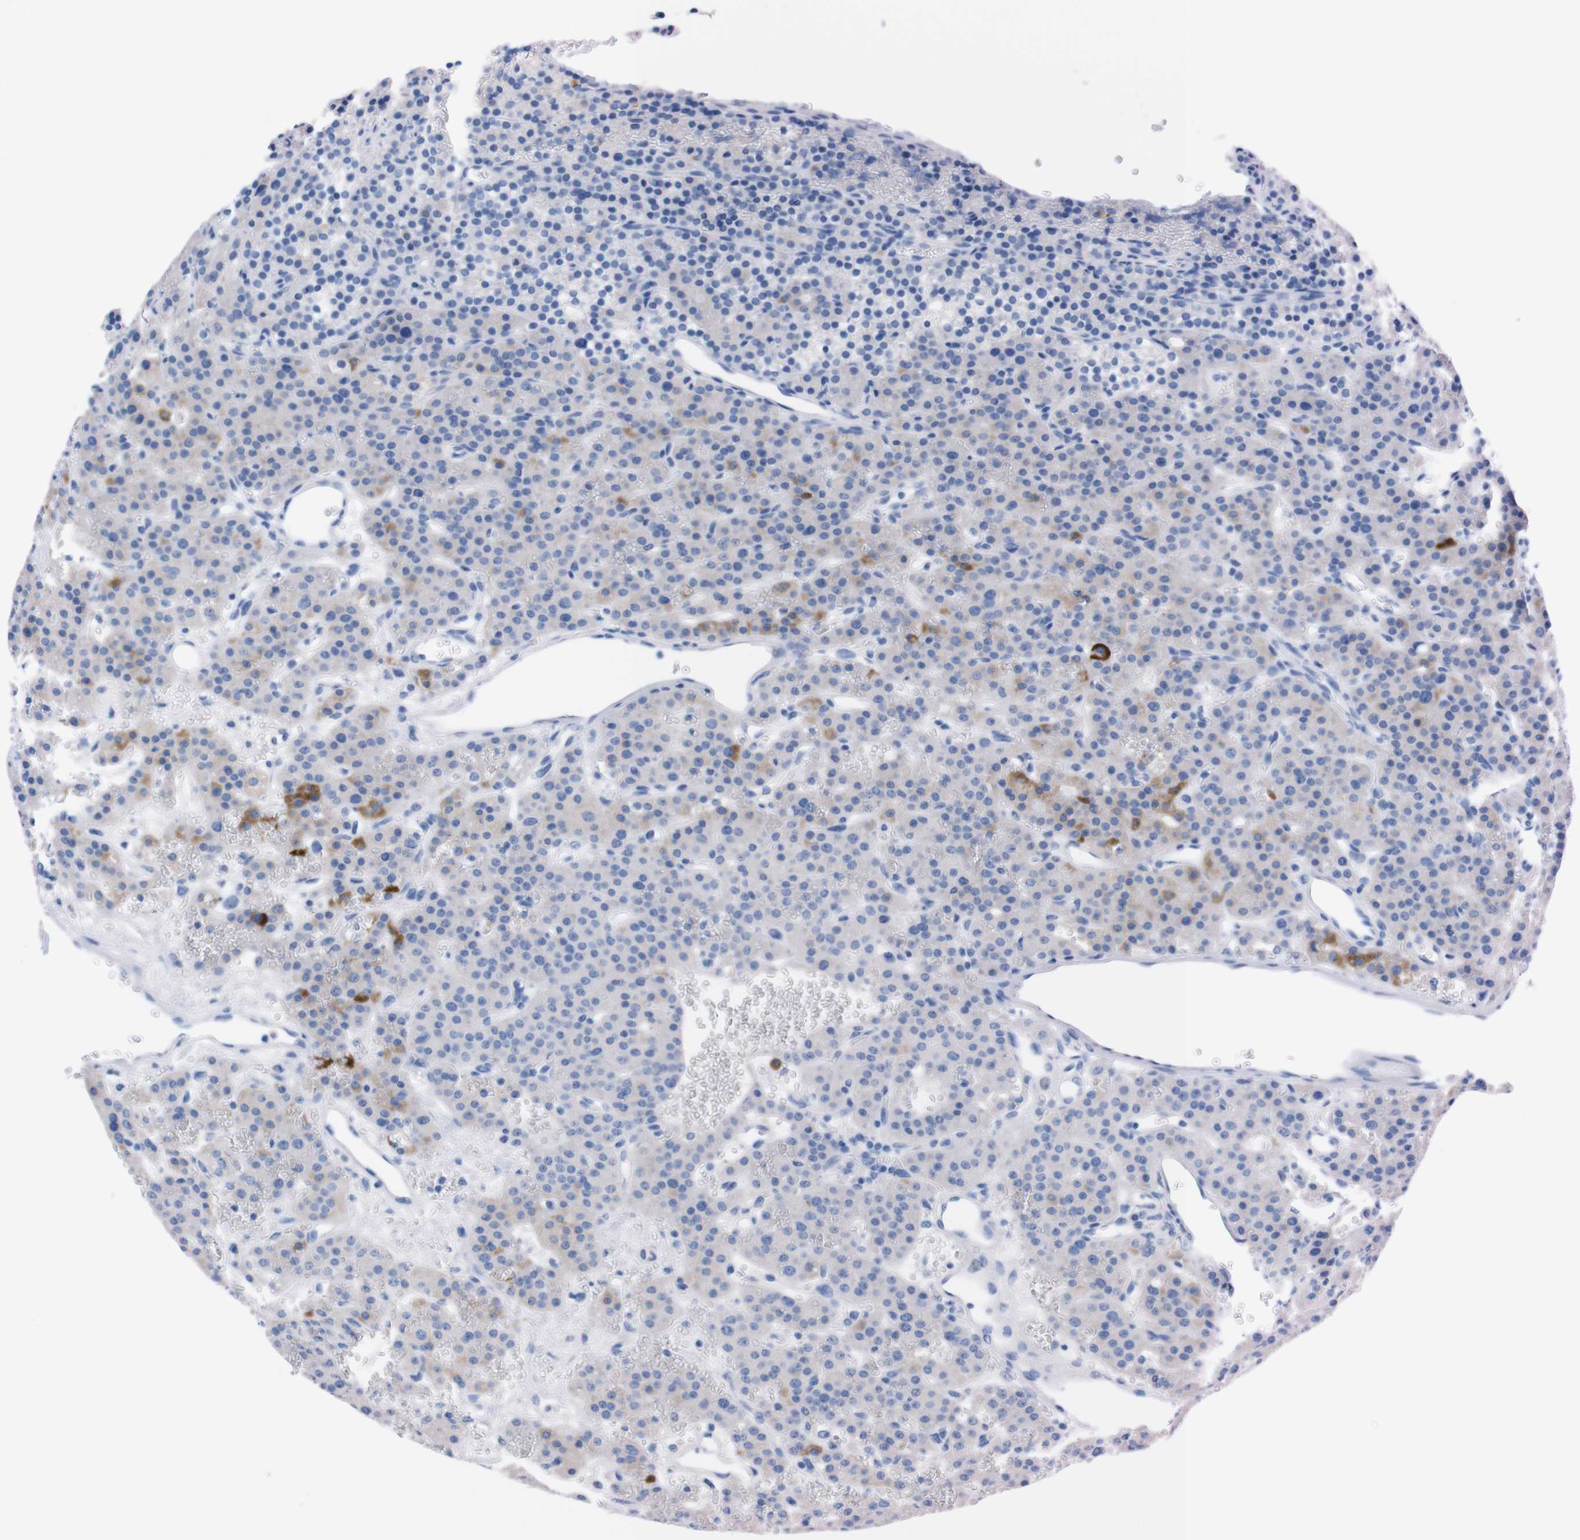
{"staining": {"intensity": "weak", "quantity": "25%-75%", "location": "cytoplasmic/membranous"}, "tissue": "parathyroid gland", "cell_type": "Glandular cells", "image_type": "normal", "snomed": [{"axis": "morphology", "description": "Normal tissue, NOS"}, {"axis": "morphology", "description": "Adenoma, NOS"}, {"axis": "topography", "description": "Parathyroid gland"}], "caption": "Parathyroid gland stained with a brown dye exhibits weak cytoplasmic/membranous positive positivity in about 25%-75% of glandular cells.", "gene": "TMEM243", "patient": {"sex": "female", "age": 81}}